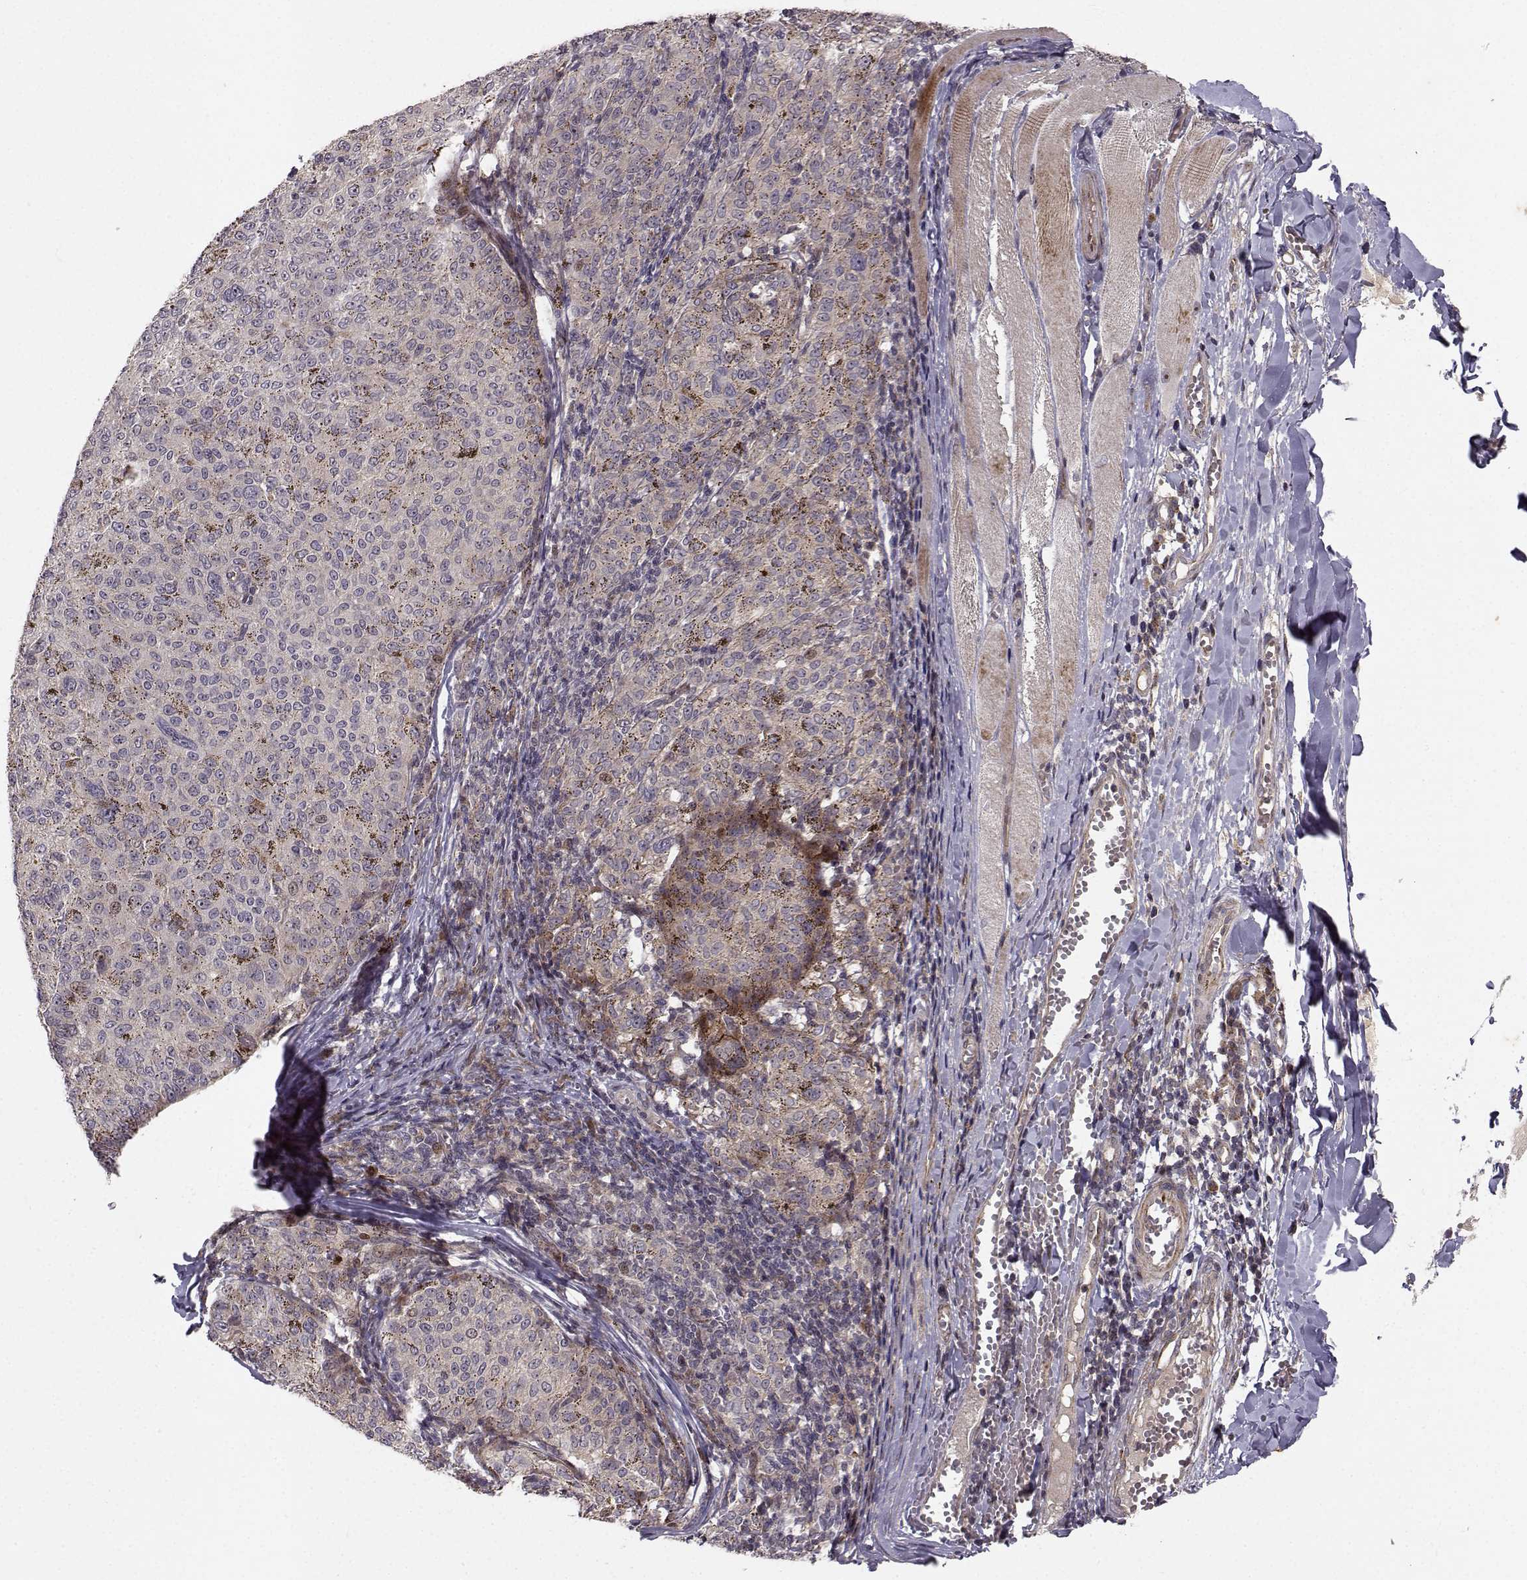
{"staining": {"intensity": "weak", "quantity": "<25%", "location": "cytoplasmic/membranous"}, "tissue": "melanoma", "cell_type": "Tumor cells", "image_type": "cancer", "snomed": [{"axis": "morphology", "description": "Malignant melanoma, NOS"}, {"axis": "topography", "description": "Skin"}], "caption": "High power microscopy micrograph of an IHC histopathology image of melanoma, revealing no significant positivity in tumor cells.", "gene": "APC", "patient": {"sex": "female", "age": 72}}